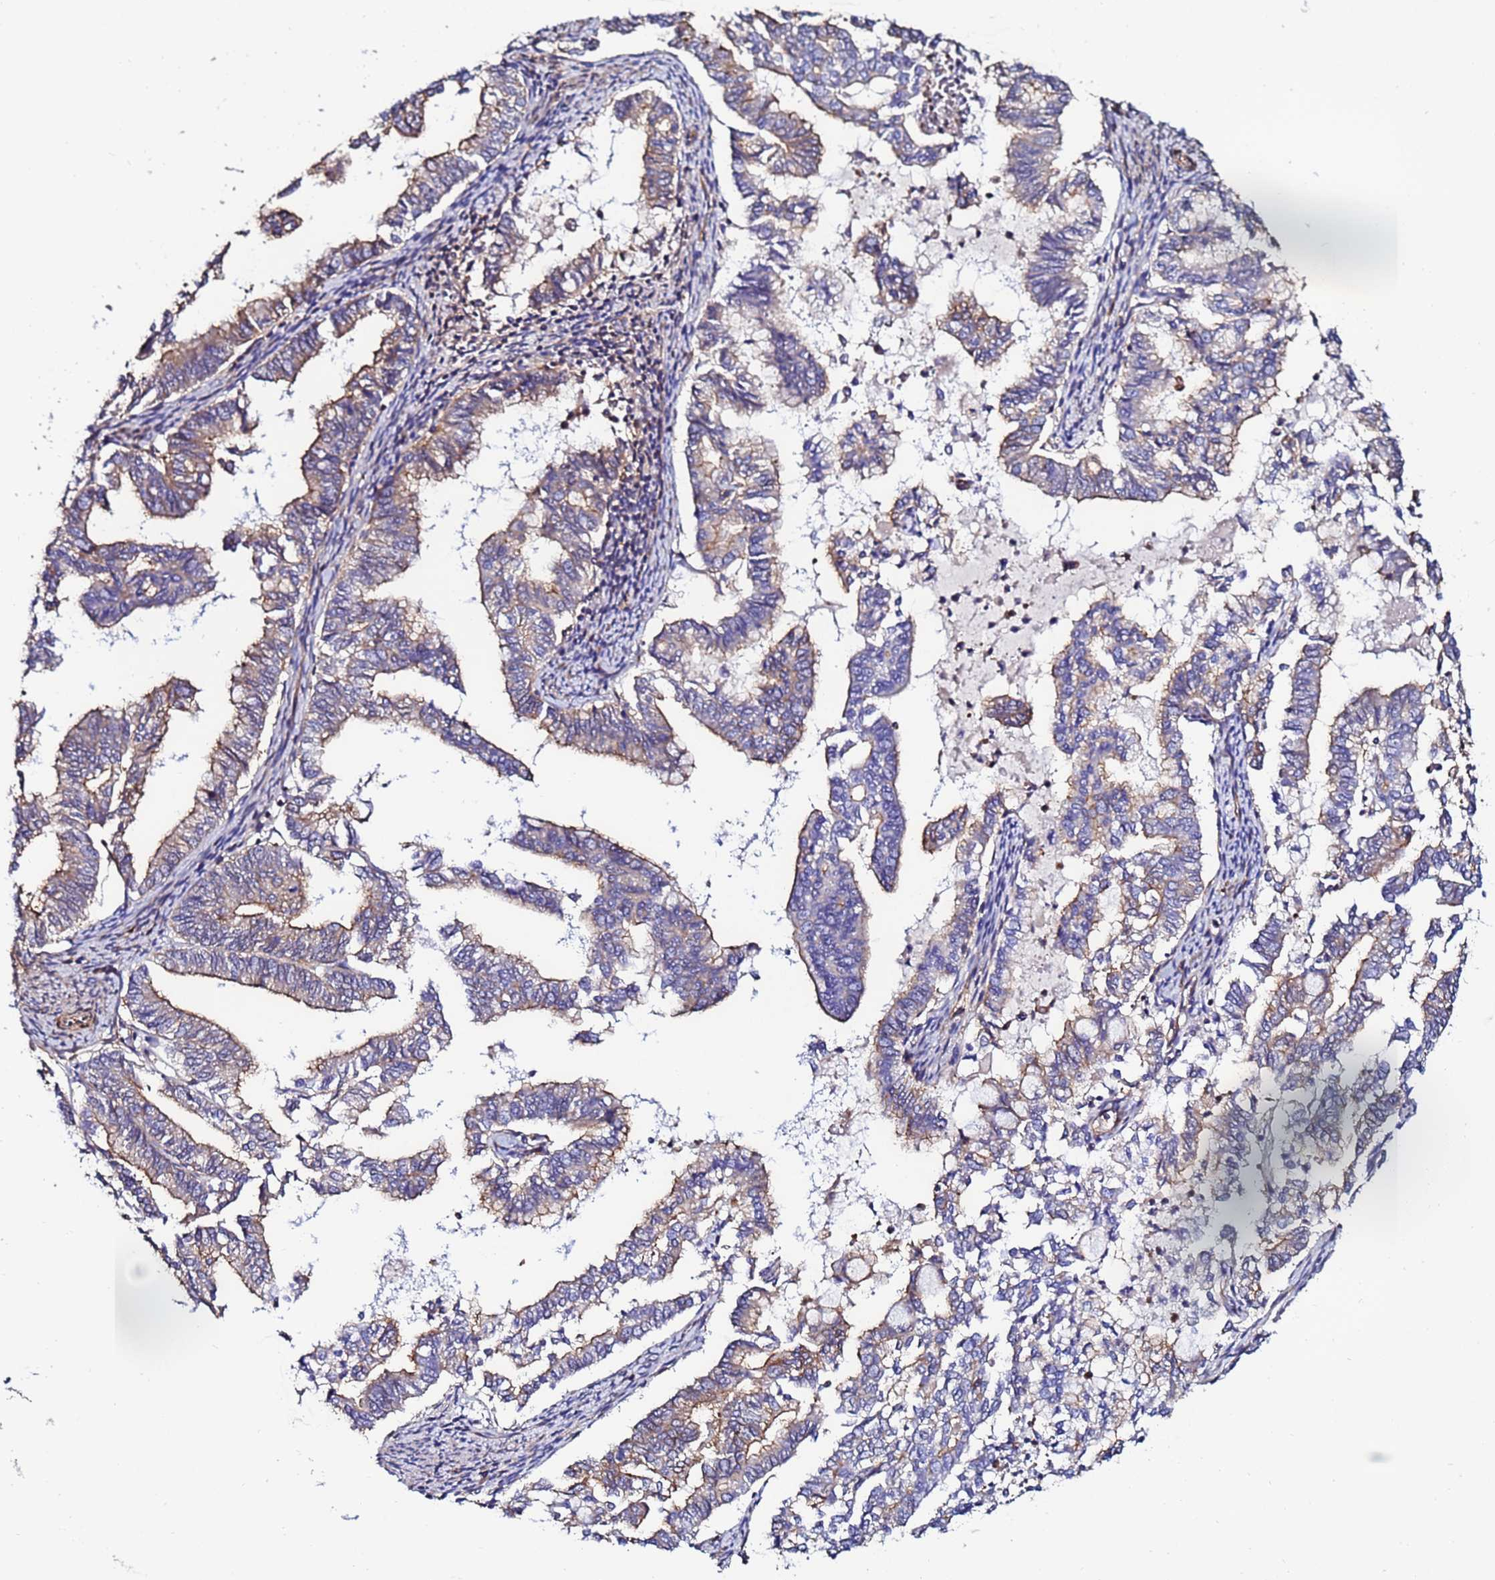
{"staining": {"intensity": "weak", "quantity": "25%-75%", "location": "cytoplasmic/membranous"}, "tissue": "endometrial cancer", "cell_type": "Tumor cells", "image_type": "cancer", "snomed": [{"axis": "morphology", "description": "Adenocarcinoma, NOS"}, {"axis": "topography", "description": "Endometrium"}], "caption": "Endometrial cancer was stained to show a protein in brown. There is low levels of weak cytoplasmic/membranous positivity in about 25%-75% of tumor cells.", "gene": "POTEE", "patient": {"sex": "female", "age": 79}}